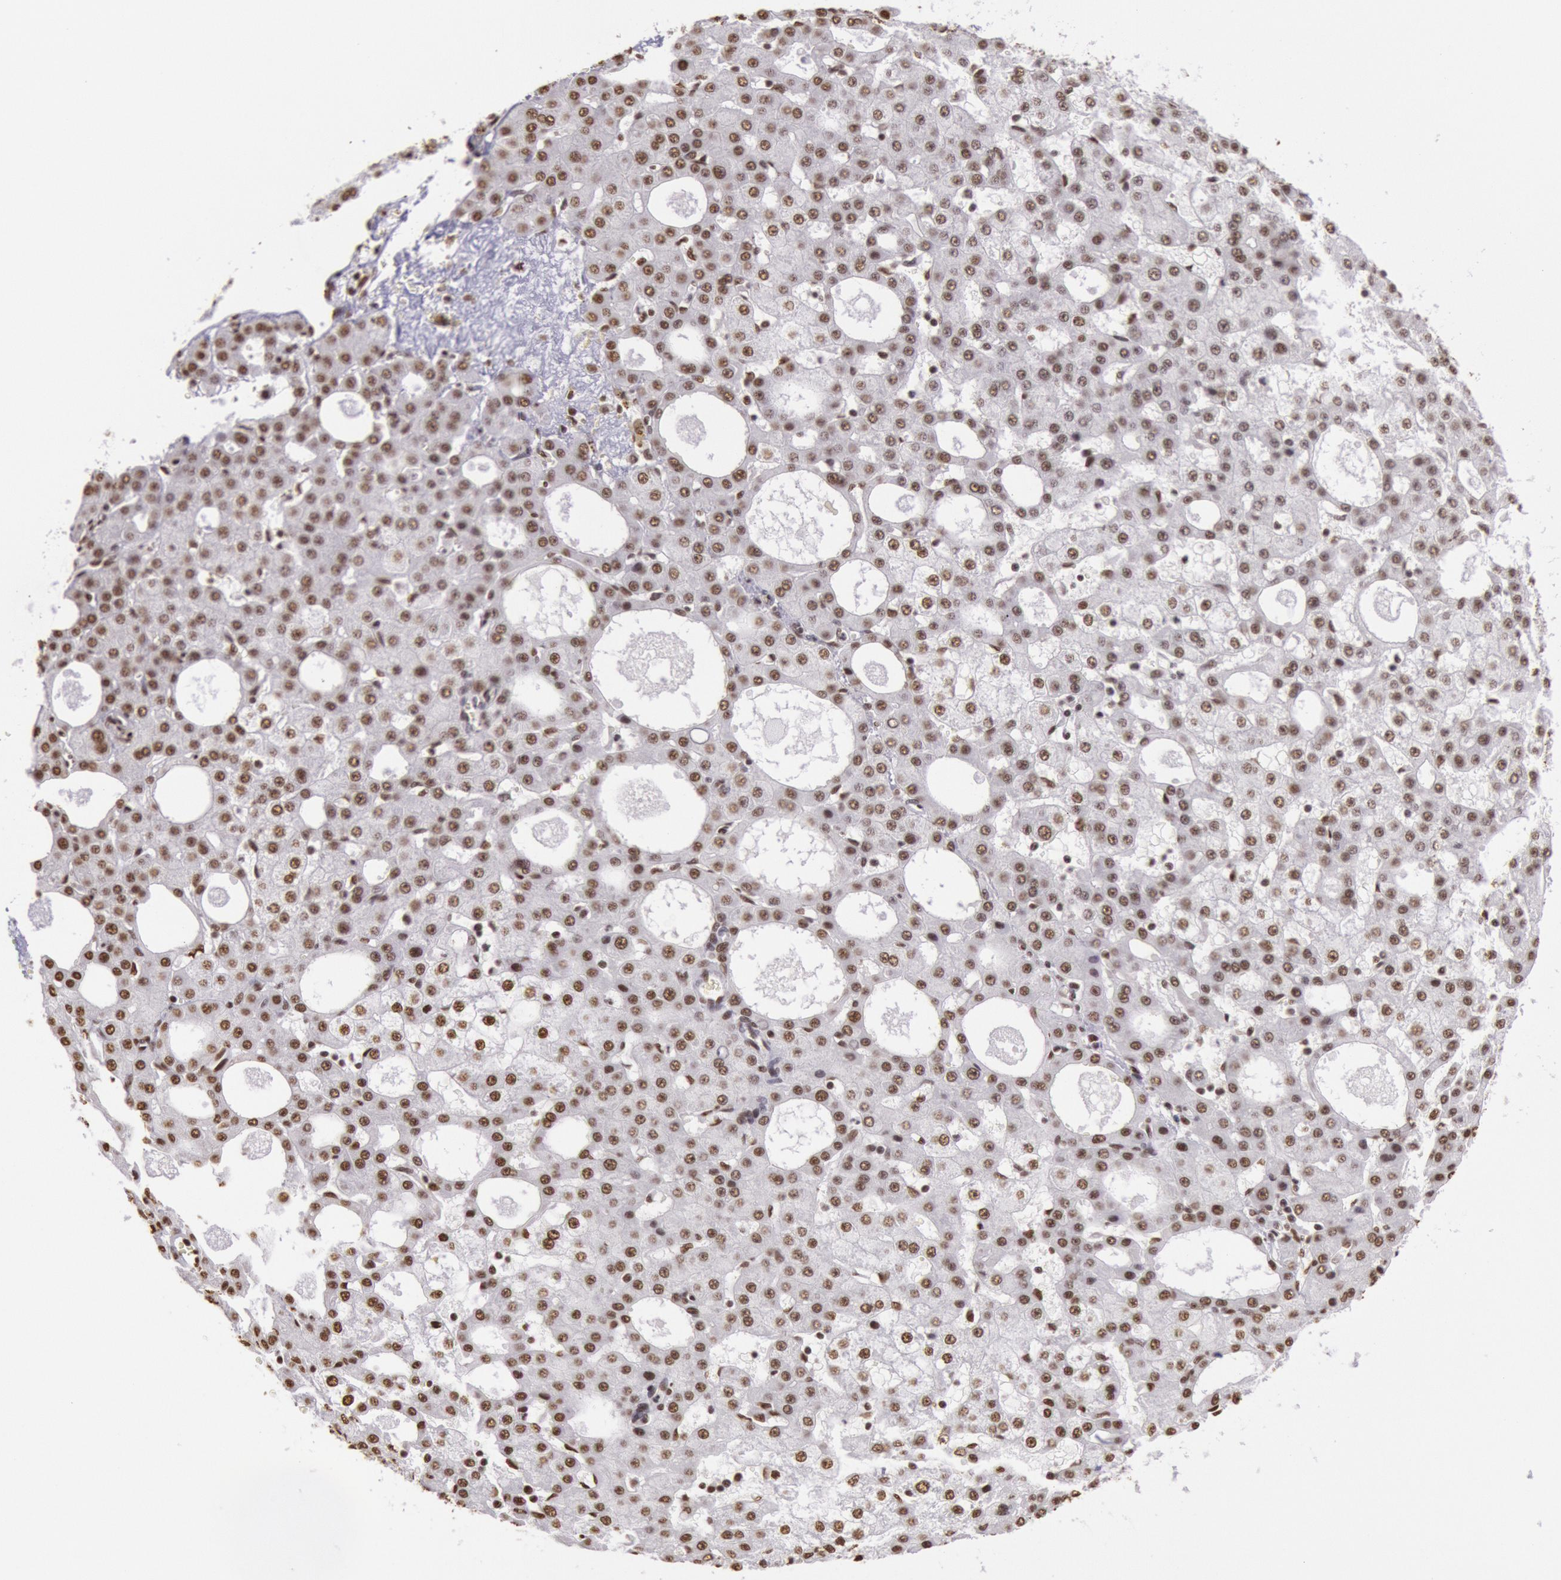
{"staining": {"intensity": "weak", "quantity": "25%-75%", "location": "nuclear"}, "tissue": "liver cancer", "cell_type": "Tumor cells", "image_type": "cancer", "snomed": [{"axis": "morphology", "description": "Carcinoma, Hepatocellular, NOS"}, {"axis": "topography", "description": "Liver"}], "caption": "Liver cancer (hepatocellular carcinoma) stained with a protein marker demonstrates weak staining in tumor cells.", "gene": "HNRNPH2", "patient": {"sex": "male", "age": 47}}